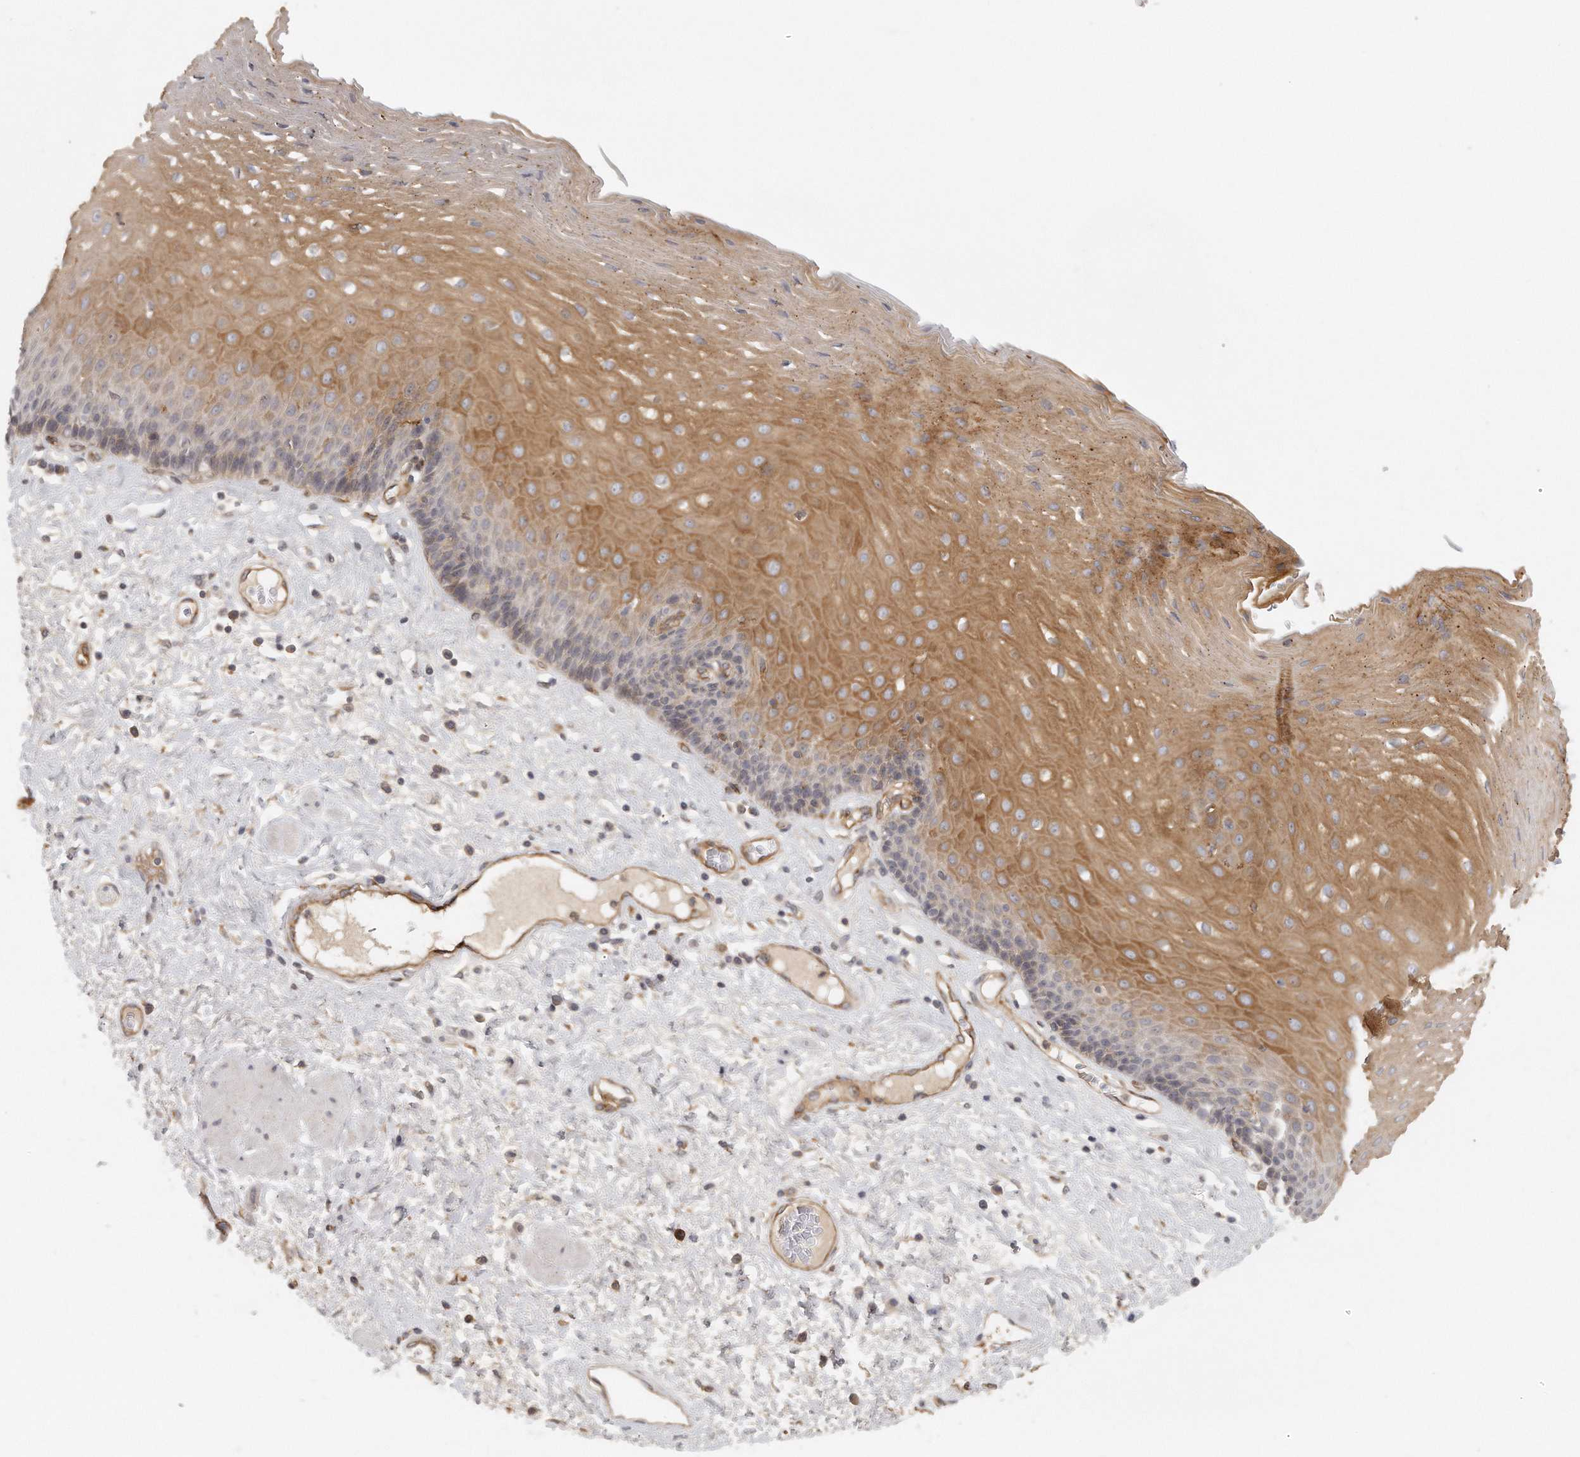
{"staining": {"intensity": "moderate", "quantity": "25%-75%", "location": "cytoplasmic/membranous"}, "tissue": "esophagus", "cell_type": "Squamous epithelial cells", "image_type": "normal", "snomed": [{"axis": "morphology", "description": "Normal tissue, NOS"}, {"axis": "morphology", "description": "Adenocarcinoma, NOS"}, {"axis": "topography", "description": "Esophagus"}], "caption": "Immunohistochemistry image of normal esophagus: human esophagus stained using immunohistochemistry (IHC) displays medium levels of moderate protein expression localized specifically in the cytoplasmic/membranous of squamous epithelial cells, appearing as a cytoplasmic/membranous brown color.", "gene": "MTERF4", "patient": {"sex": "male", "age": 62}}